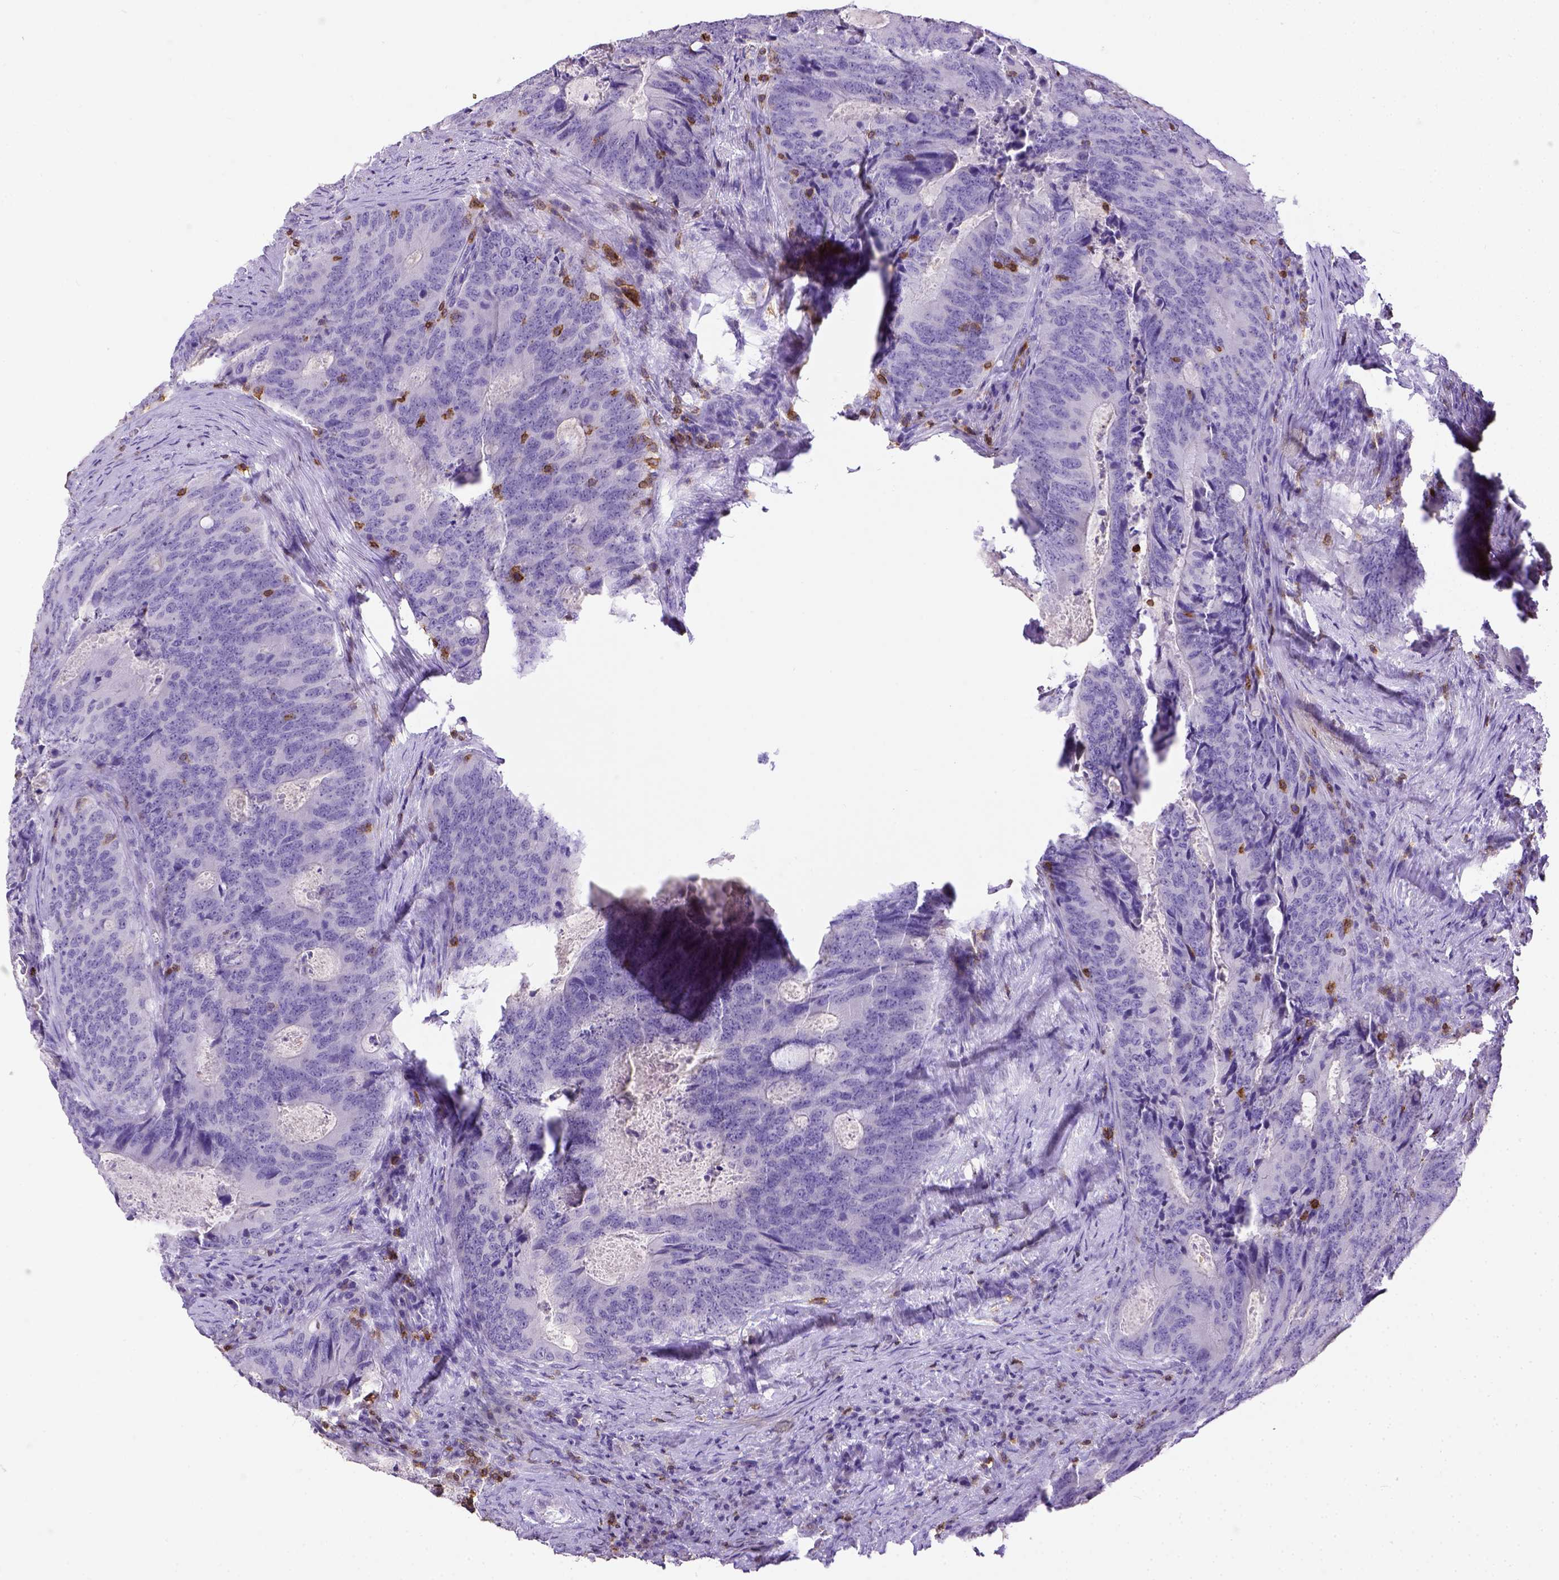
{"staining": {"intensity": "negative", "quantity": "none", "location": "none"}, "tissue": "colorectal cancer", "cell_type": "Tumor cells", "image_type": "cancer", "snomed": [{"axis": "morphology", "description": "Adenocarcinoma, NOS"}, {"axis": "topography", "description": "Colon"}], "caption": "This is an immunohistochemistry image of adenocarcinoma (colorectal). There is no positivity in tumor cells.", "gene": "CD3E", "patient": {"sex": "male", "age": 67}}